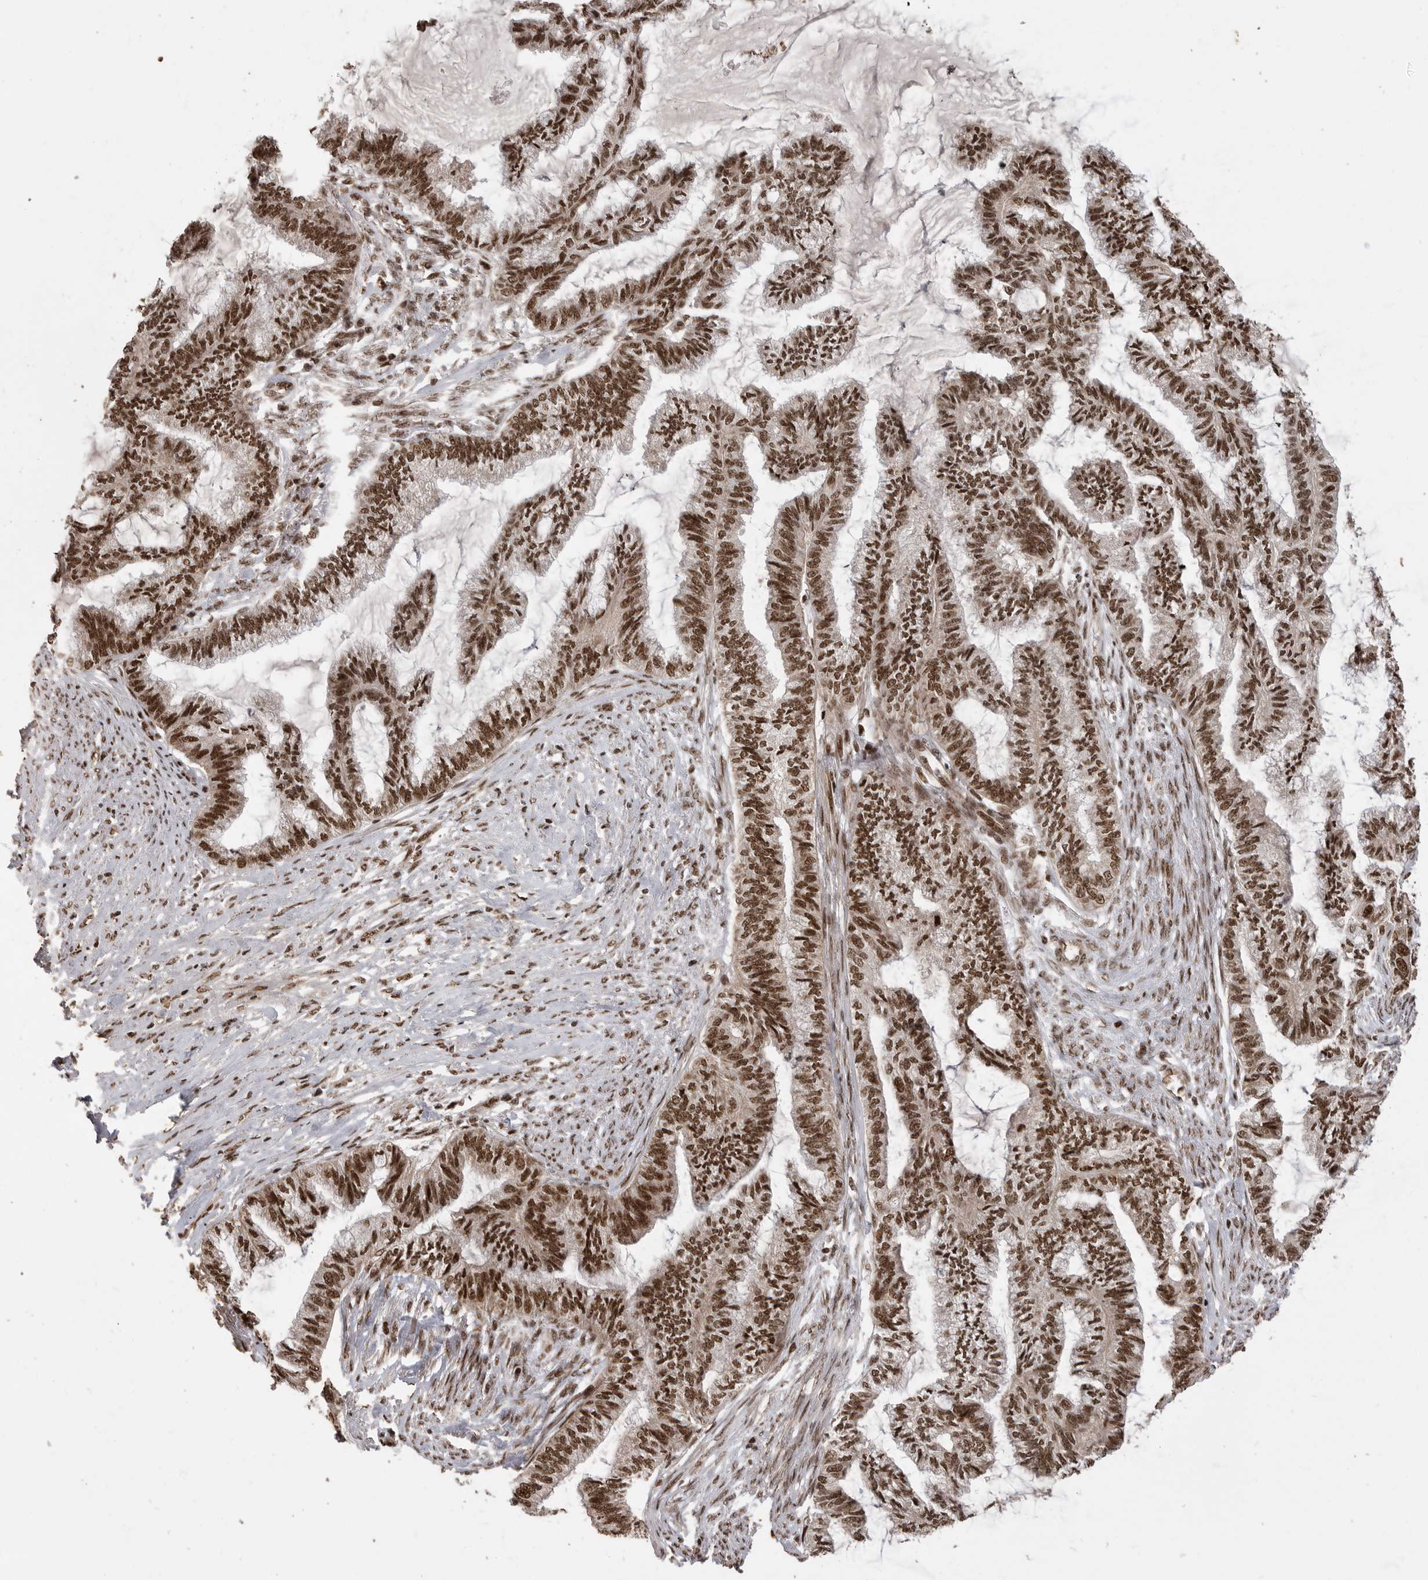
{"staining": {"intensity": "moderate", "quantity": ">75%", "location": "nuclear"}, "tissue": "endometrial cancer", "cell_type": "Tumor cells", "image_type": "cancer", "snomed": [{"axis": "morphology", "description": "Adenocarcinoma, NOS"}, {"axis": "topography", "description": "Endometrium"}], "caption": "Immunohistochemical staining of endometrial cancer exhibits medium levels of moderate nuclear protein positivity in about >75% of tumor cells.", "gene": "PPP1R8", "patient": {"sex": "female", "age": 86}}